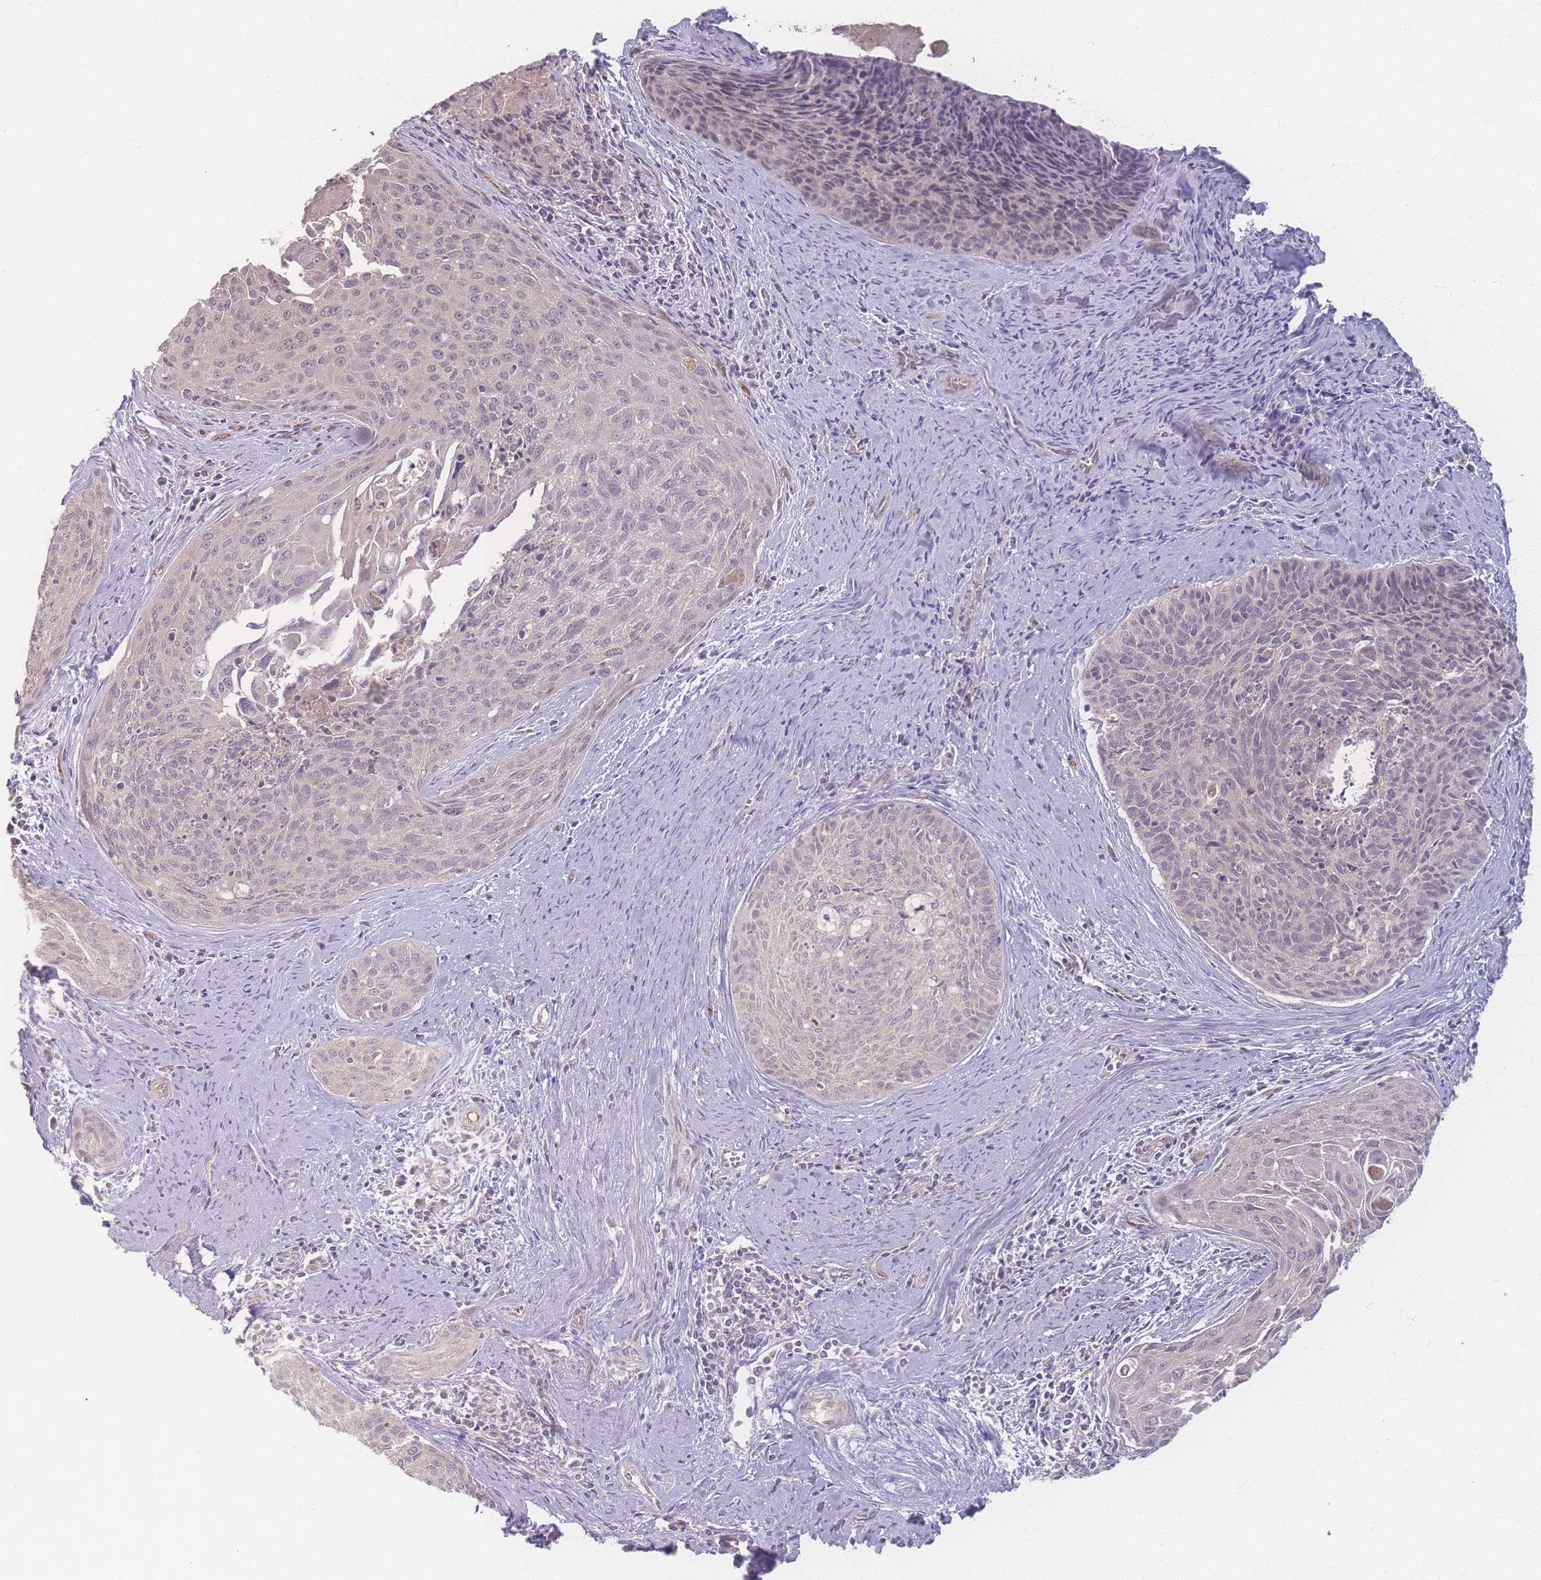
{"staining": {"intensity": "negative", "quantity": "none", "location": "none"}, "tissue": "cervical cancer", "cell_type": "Tumor cells", "image_type": "cancer", "snomed": [{"axis": "morphology", "description": "Squamous cell carcinoma, NOS"}, {"axis": "topography", "description": "Cervix"}], "caption": "IHC of cervical cancer (squamous cell carcinoma) reveals no positivity in tumor cells.", "gene": "INSR", "patient": {"sex": "female", "age": 55}}